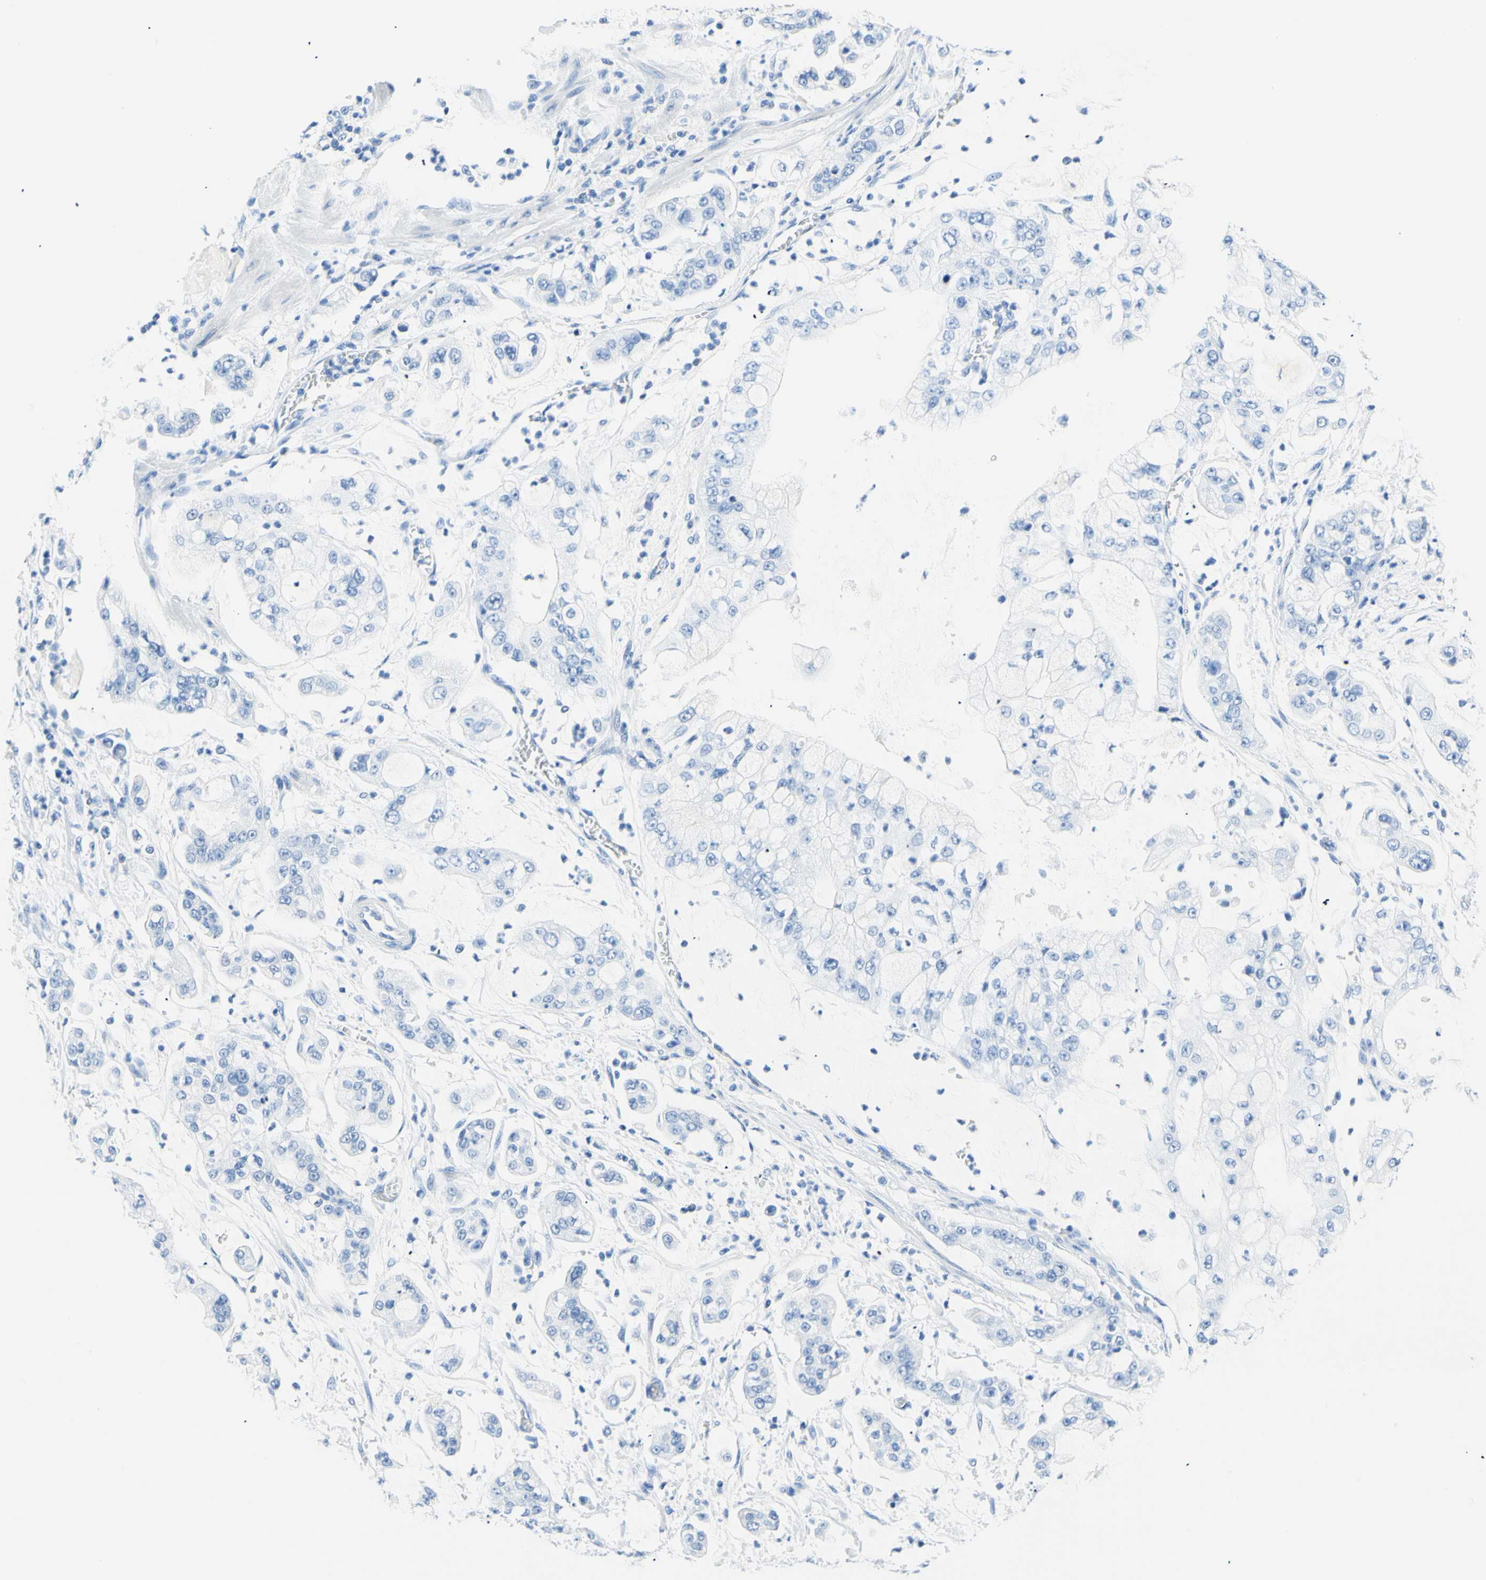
{"staining": {"intensity": "negative", "quantity": "none", "location": "none"}, "tissue": "stomach cancer", "cell_type": "Tumor cells", "image_type": "cancer", "snomed": [{"axis": "morphology", "description": "Adenocarcinoma, NOS"}, {"axis": "topography", "description": "Stomach"}], "caption": "A histopathology image of stomach cancer (adenocarcinoma) stained for a protein reveals no brown staining in tumor cells. (DAB immunohistochemistry (IHC), high magnification).", "gene": "MYH2", "patient": {"sex": "male", "age": 76}}